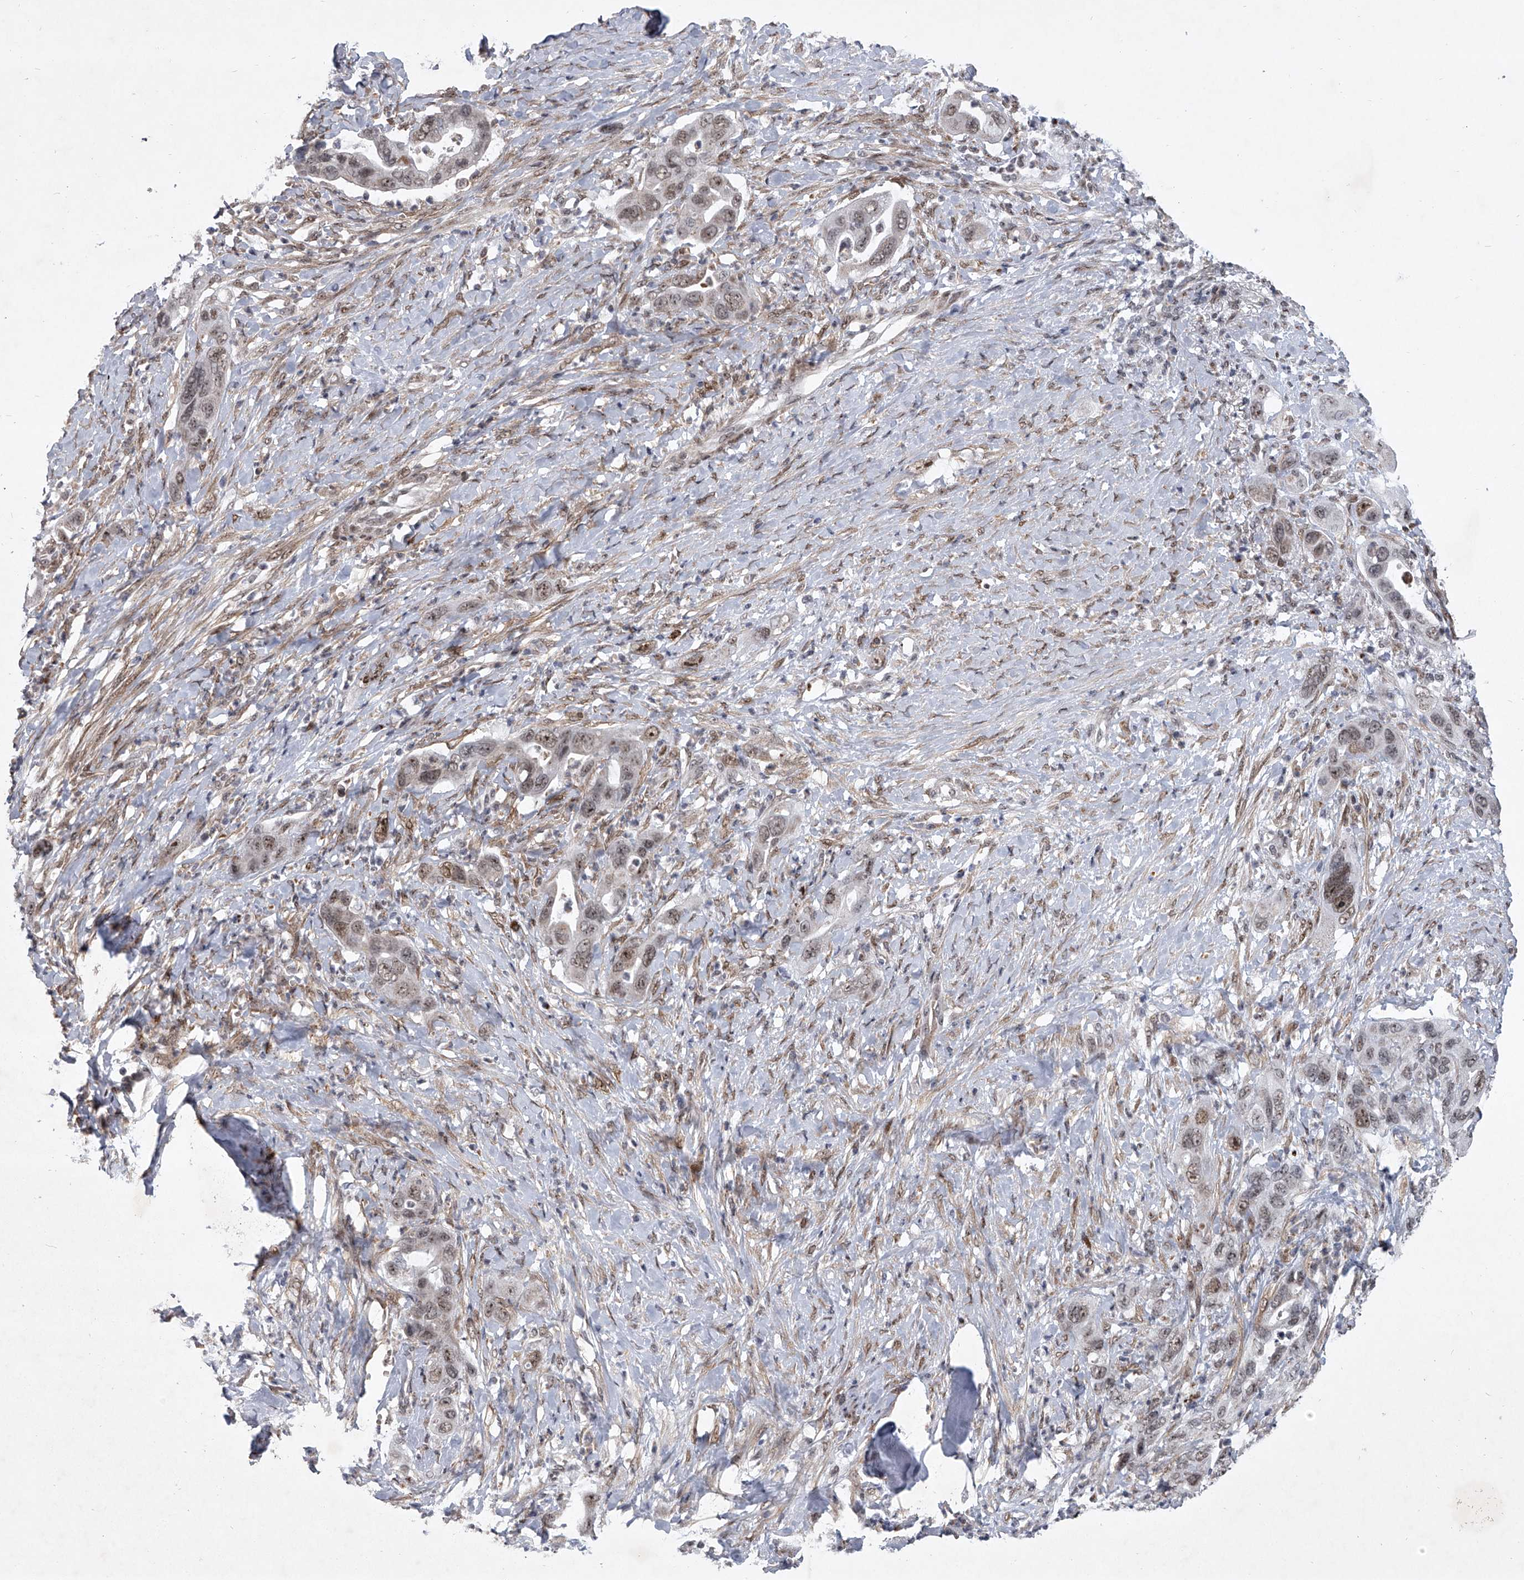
{"staining": {"intensity": "moderate", "quantity": ">75%", "location": "nuclear"}, "tissue": "pancreatic cancer", "cell_type": "Tumor cells", "image_type": "cancer", "snomed": [{"axis": "morphology", "description": "Adenocarcinoma, NOS"}, {"axis": "topography", "description": "Pancreas"}], "caption": "Pancreatic adenocarcinoma stained with a protein marker shows moderate staining in tumor cells.", "gene": "MLLT1", "patient": {"sex": "female", "age": 71}}